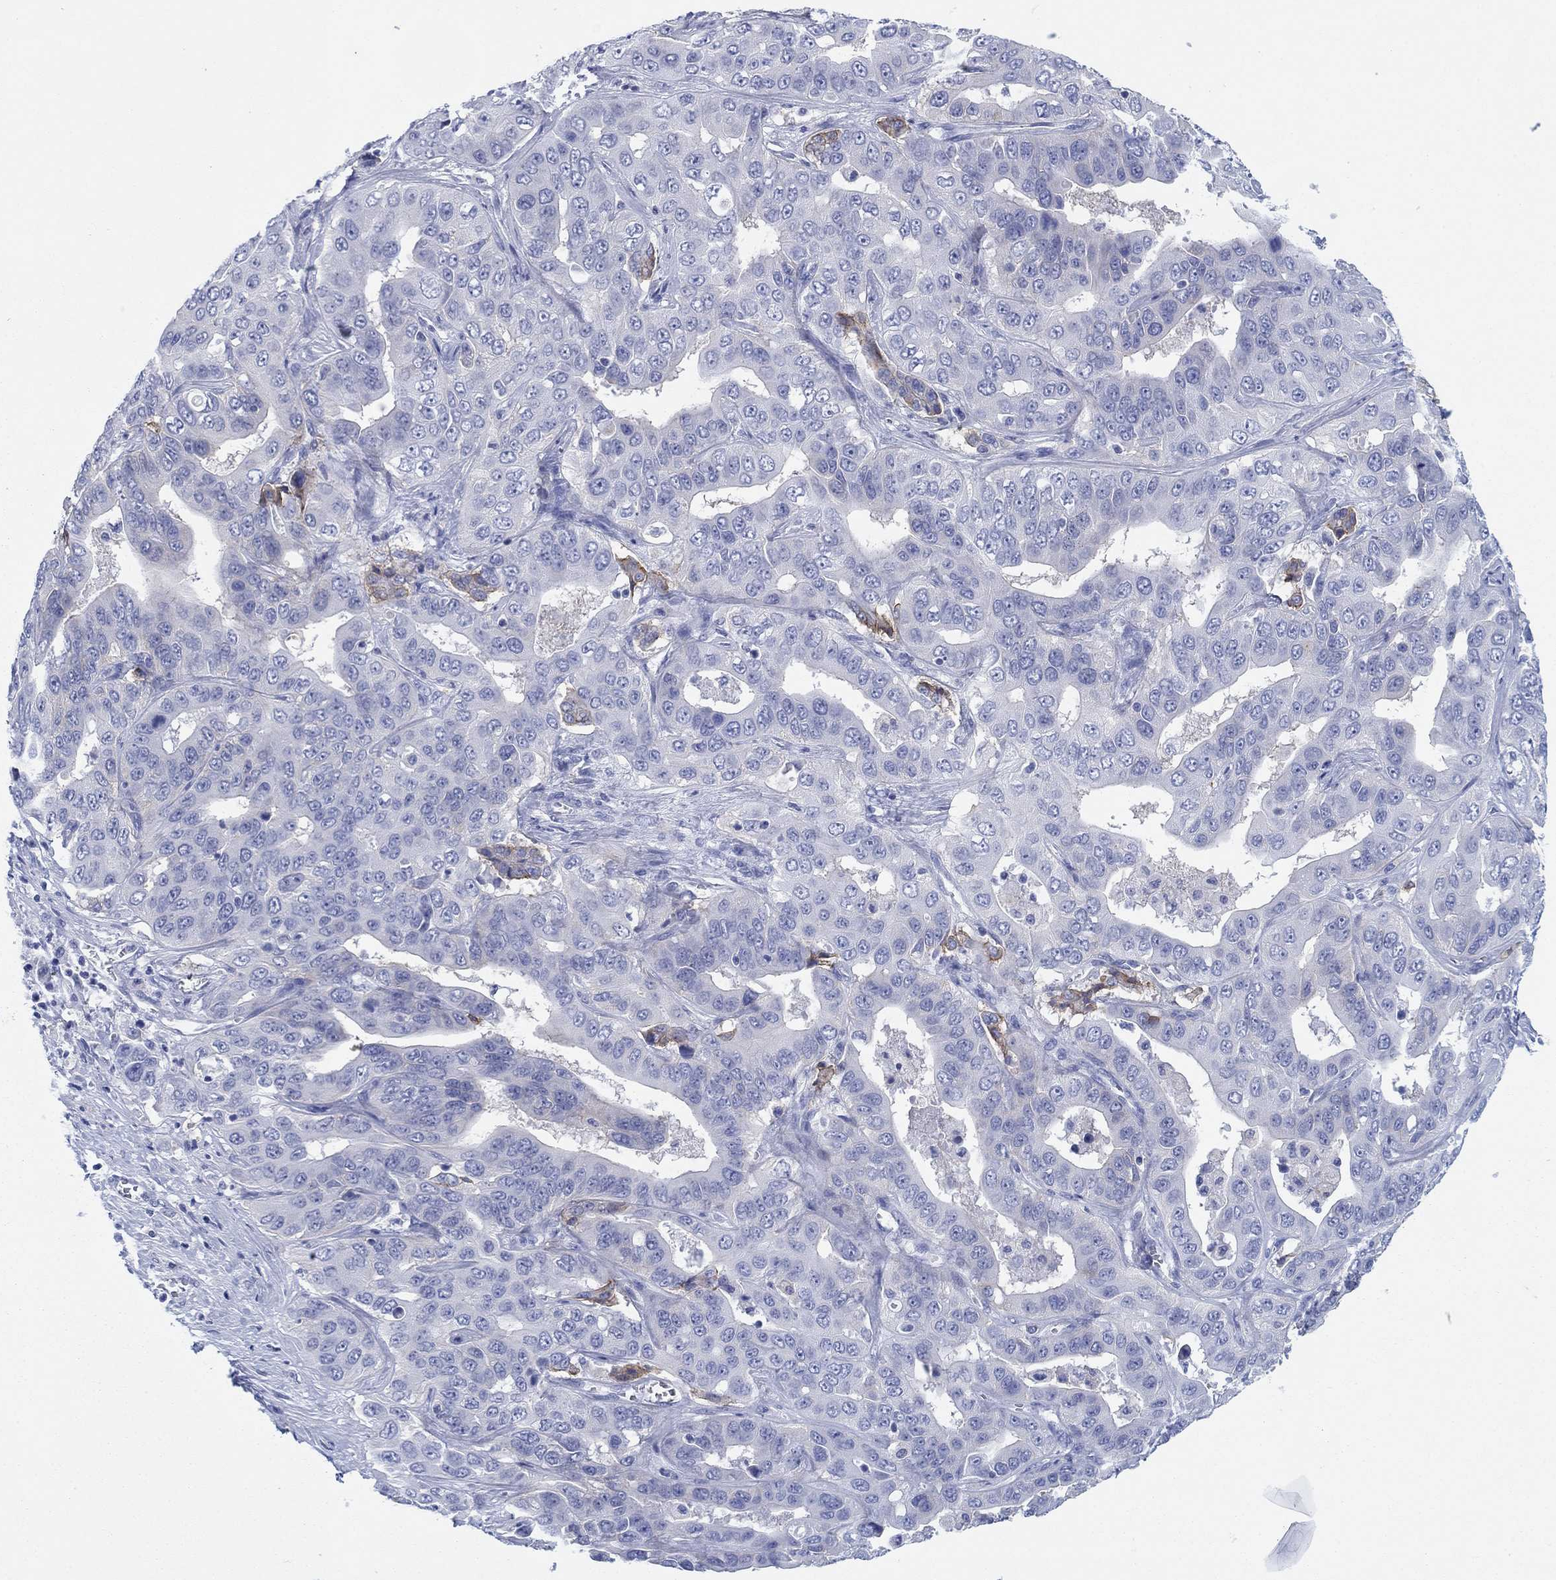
{"staining": {"intensity": "negative", "quantity": "none", "location": "none"}, "tissue": "liver cancer", "cell_type": "Tumor cells", "image_type": "cancer", "snomed": [{"axis": "morphology", "description": "Cholangiocarcinoma"}, {"axis": "topography", "description": "Liver"}], "caption": "Immunohistochemical staining of human liver cancer (cholangiocarcinoma) reveals no significant staining in tumor cells.", "gene": "ATP1B1", "patient": {"sex": "female", "age": 52}}